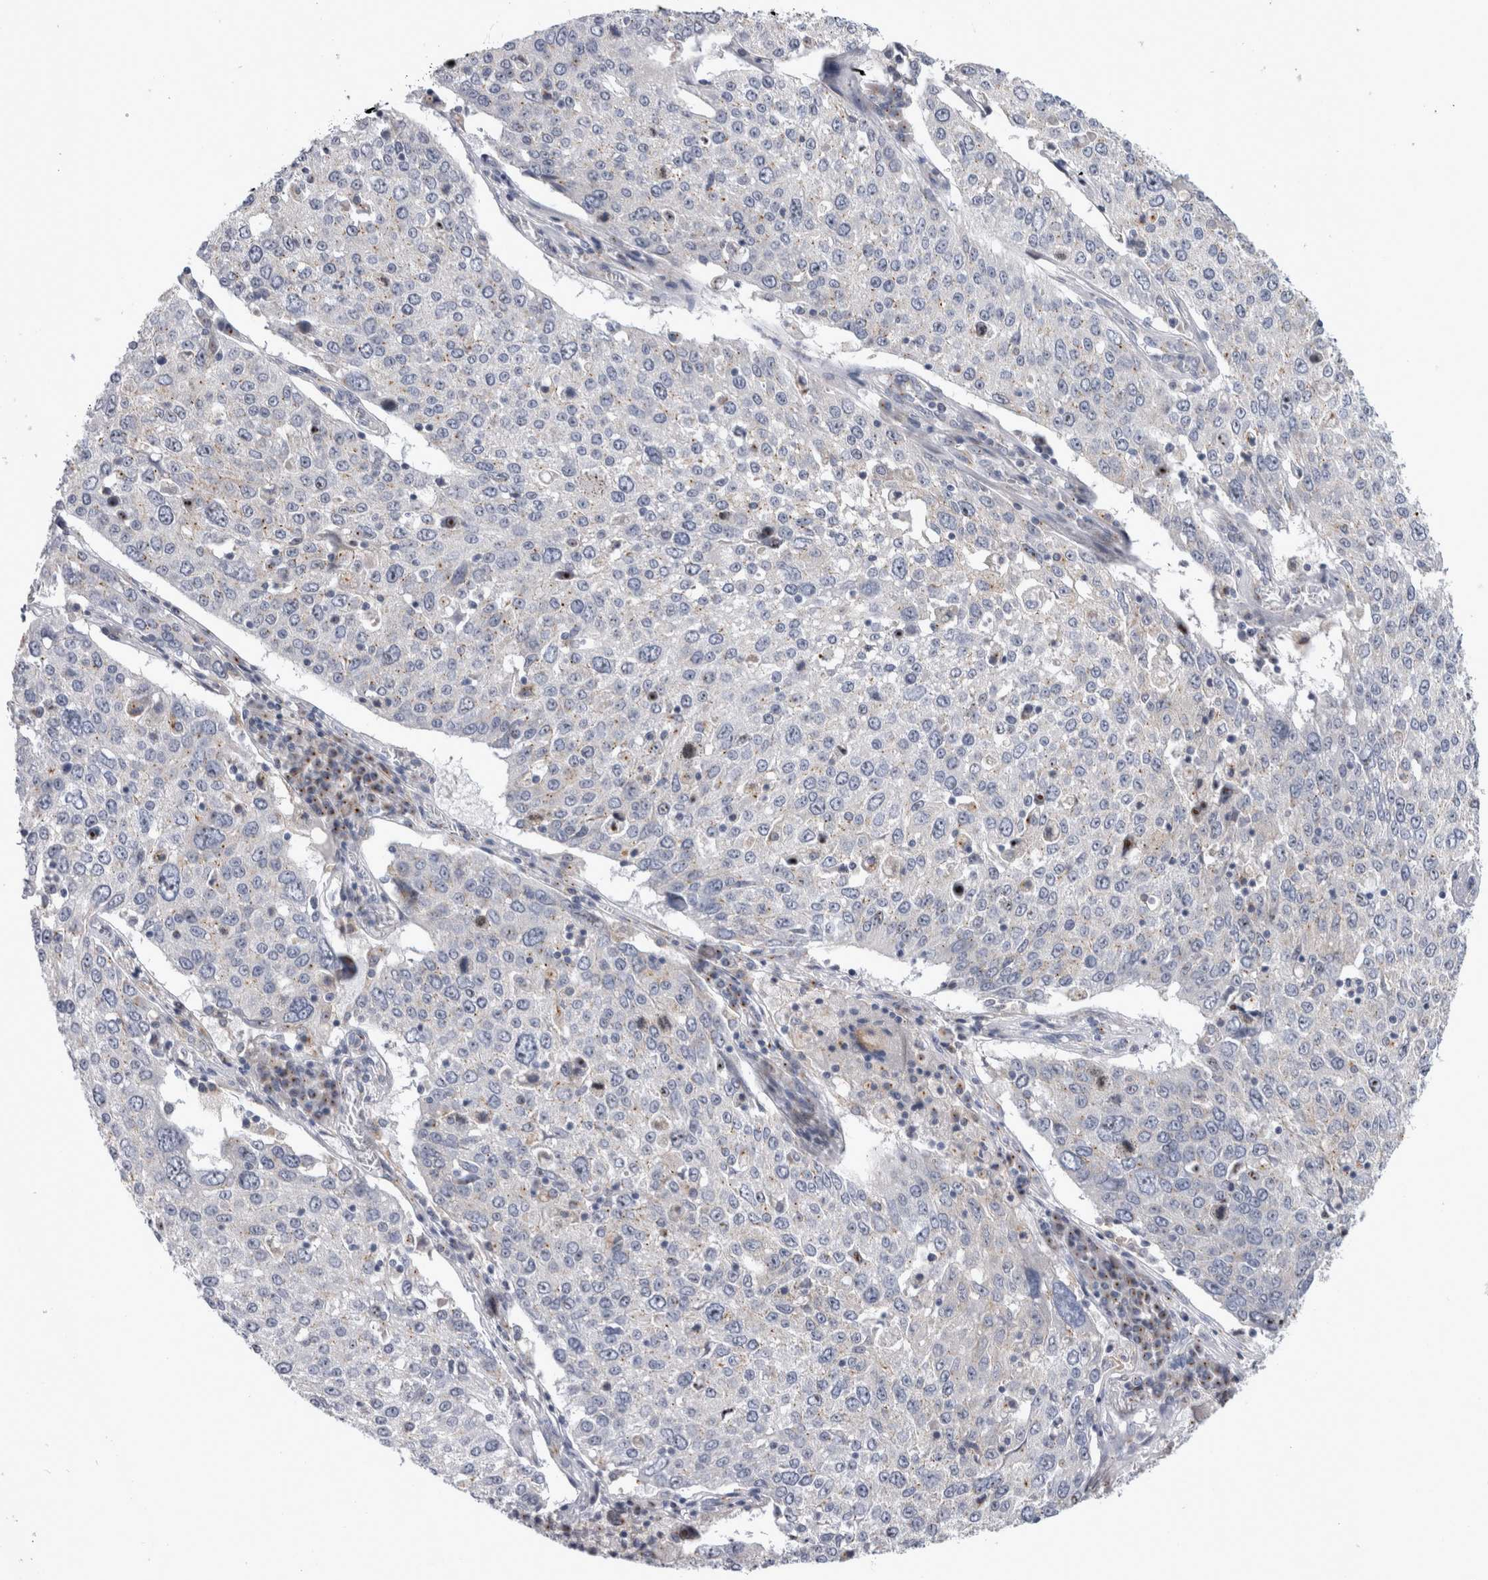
{"staining": {"intensity": "negative", "quantity": "none", "location": "none"}, "tissue": "lung cancer", "cell_type": "Tumor cells", "image_type": "cancer", "snomed": [{"axis": "morphology", "description": "Squamous cell carcinoma, NOS"}, {"axis": "topography", "description": "Lung"}], "caption": "DAB immunohistochemical staining of human squamous cell carcinoma (lung) demonstrates no significant positivity in tumor cells. Nuclei are stained in blue.", "gene": "AKAP9", "patient": {"sex": "male", "age": 65}}